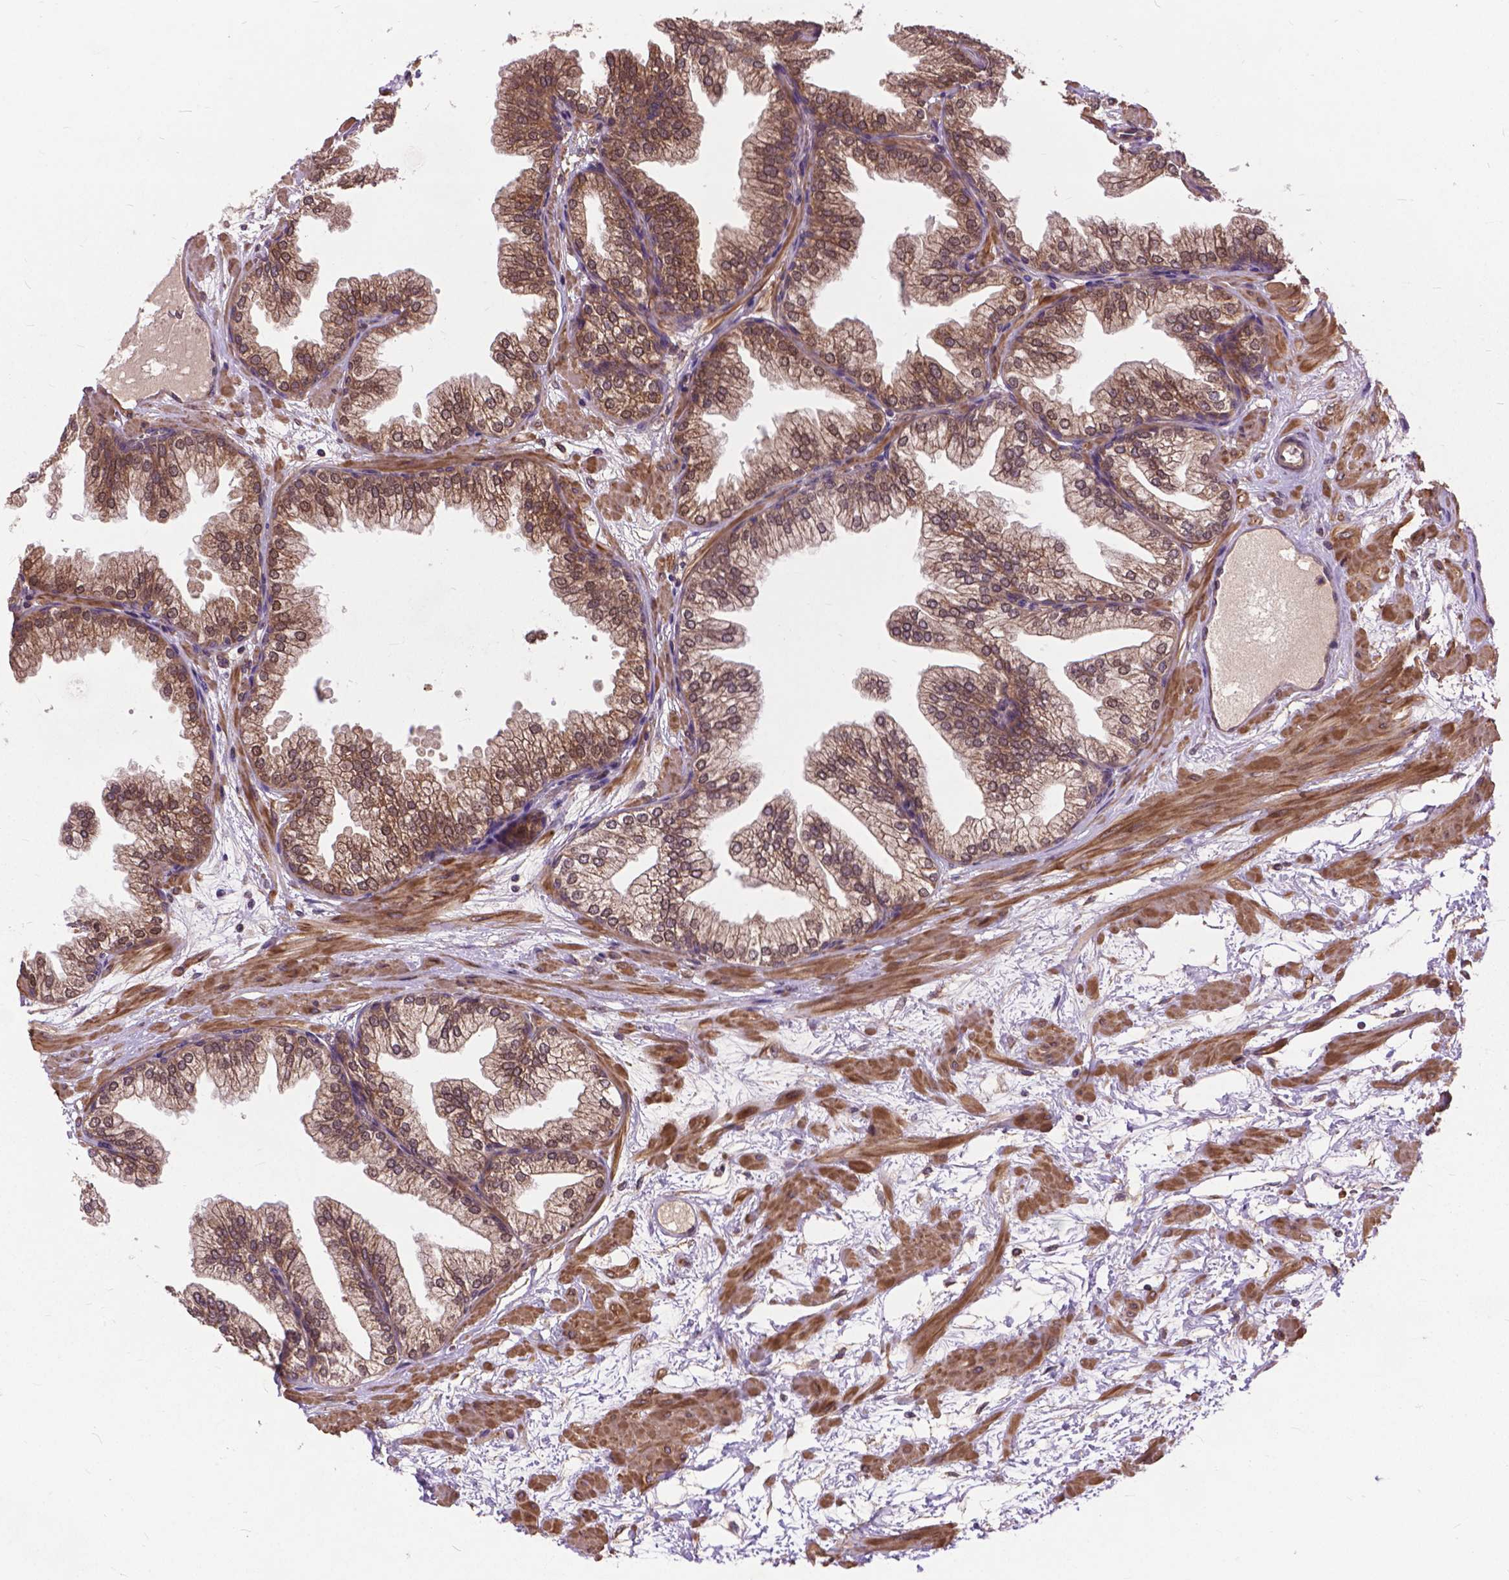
{"staining": {"intensity": "moderate", "quantity": ">75%", "location": "cytoplasmic/membranous,nuclear"}, "tissue": "prostate", "cell_type": "Glandular cells", "image_type": "normal", "snomed": [{"axis": "morphology", "description": "Normal tissue, NOS"}, {"axis": "topography", "description": "Prostate"}], "caption": "A micrograph of human prostate stained for a protein displays moderate cytoplasmic/membranous,nuclear brown staining in glandular cells. (DAB (3,3'-diaminobenzidine) = brown stain, brightfield microscopy at high magnification).", "gene": "ZNF616", "patient": {"sex": "male", "age": 37}}